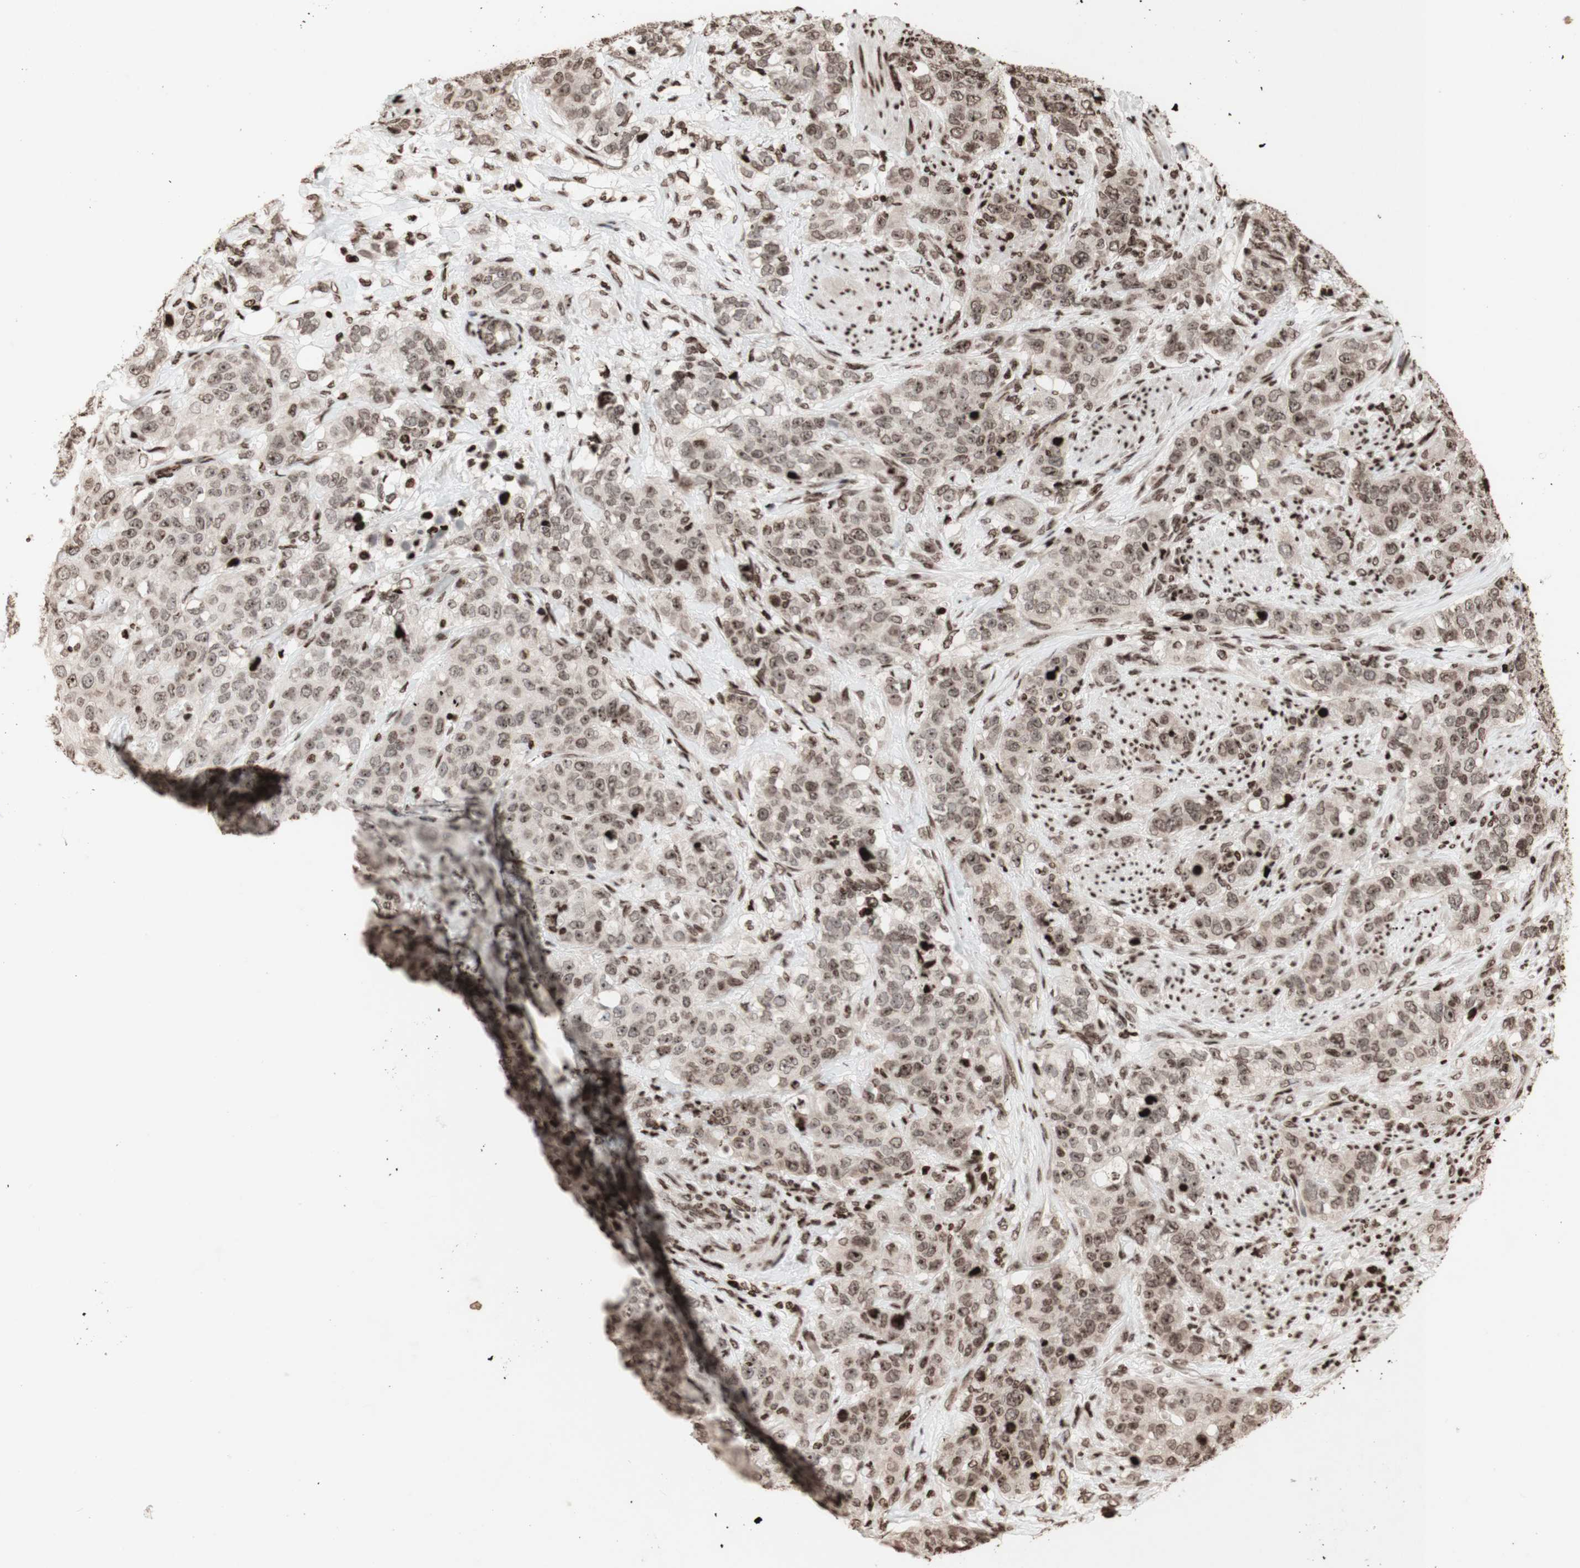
{"staining": {"intensity": "weak", "quantity": "<25%", "location": "nuclear"}, "tissue": "stomach cancer", "cell_type": "Tumor cells", "image_type": "cancer", "snomed": [{"axis": "morphology", "description": "Adenocarcinoma, NOS"}, {"axis": "topography", "description": "Stomach"}], "caption": "IHC photomicrograph of human stomach cancer stained for a protein (brown), which displays no expression in tumor cells.", "gene": "NCAPD2", "patient": {"sex": "male", "age": 48}}